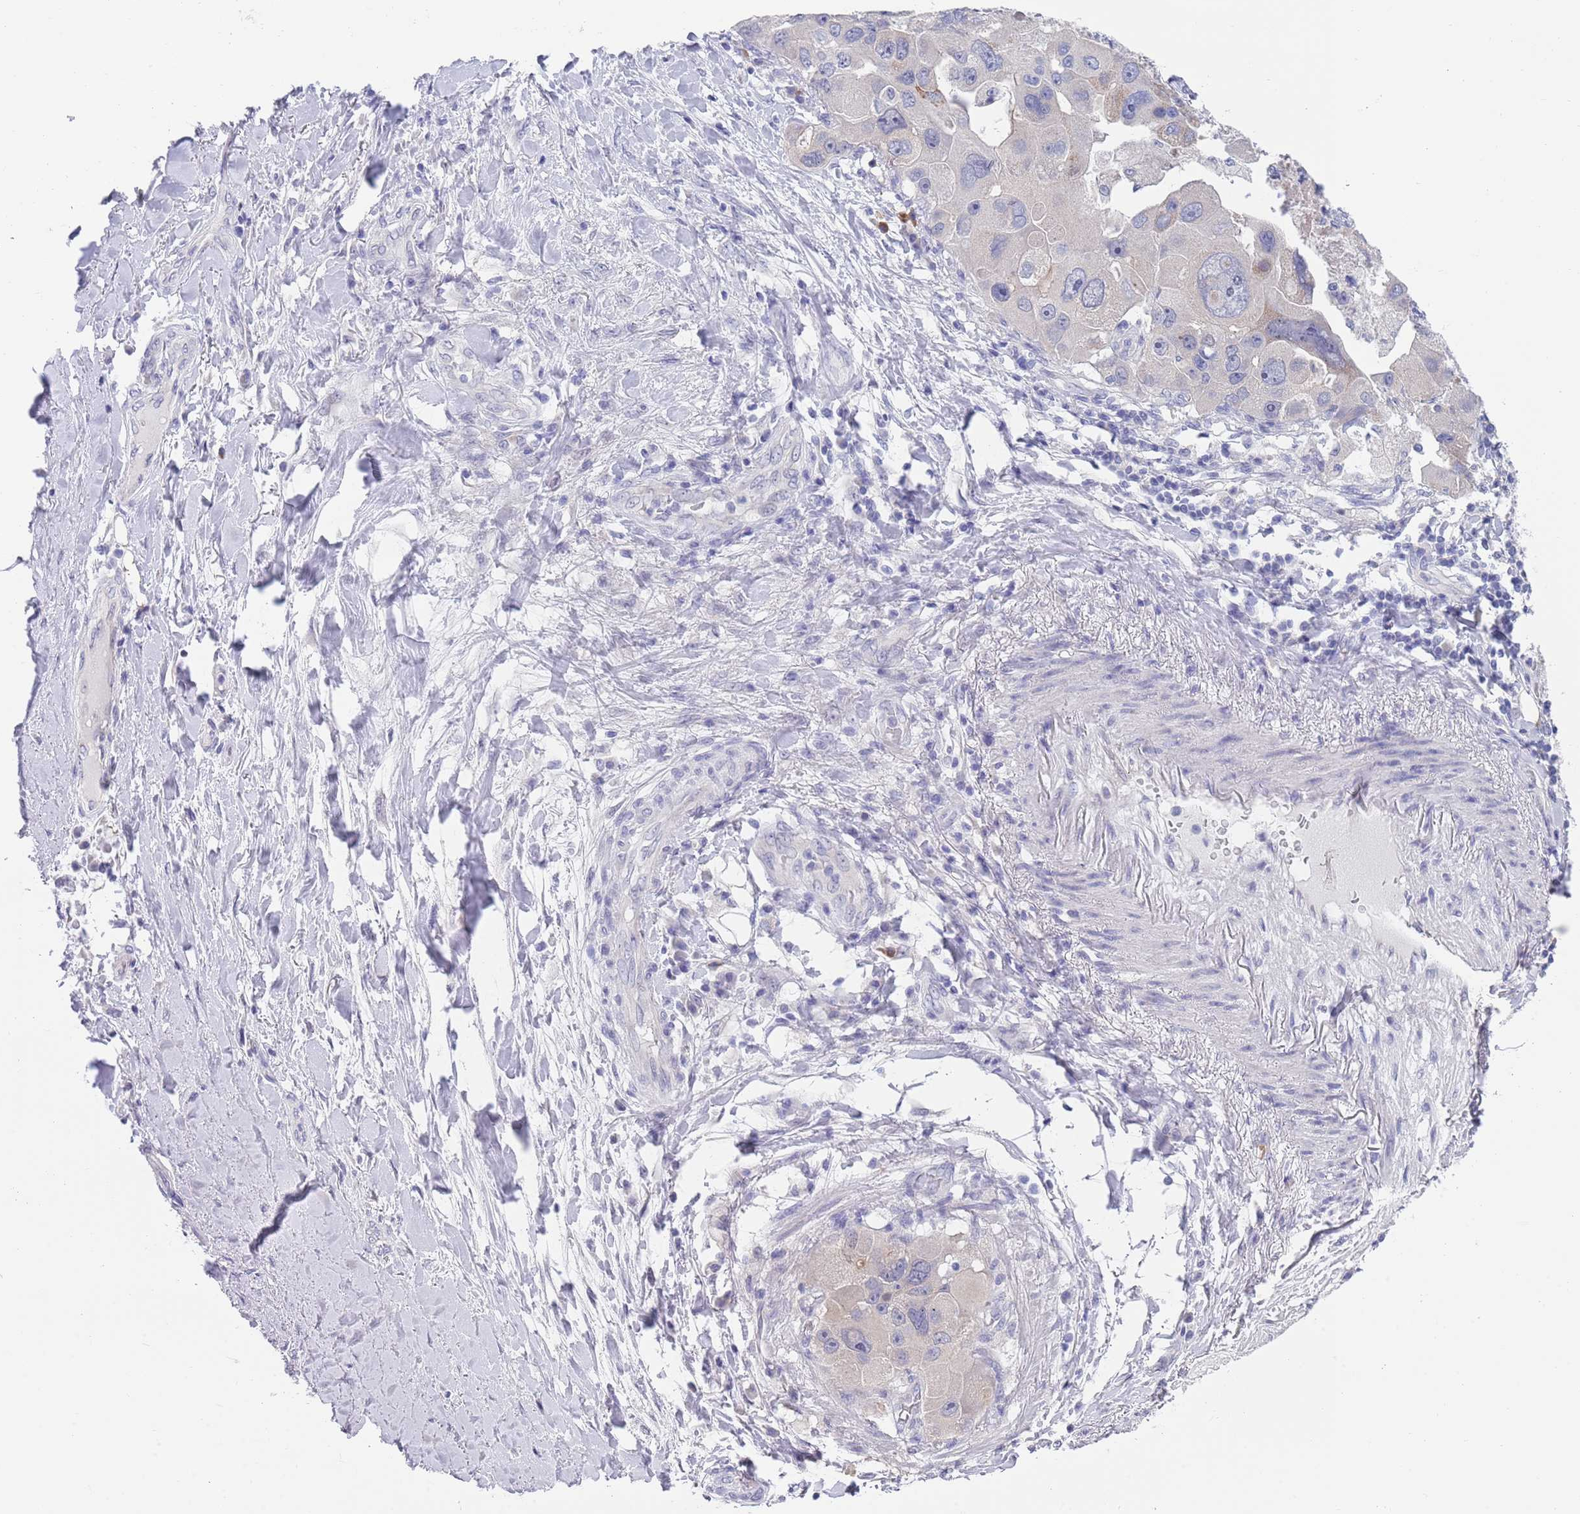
{"staining": {"intensity": "negative", "quantity": "none", "location": "none"}, "tissue": "lung cancer", "cell_type": "Tumor cells", "image_type": "cancer", "snomed": [{"axis": "morphology", "description": "Adenocarcinoma, NOS"}, {"axis": "topography", "description": "Lung"}], "caption": "Immunohistochemical staining of human lung cancer (adenocarcinoma) demonstrates no significant expression in tumor cells.", "gene": "SPIRE2", "patient": {"sex": "female", "age": 54}}